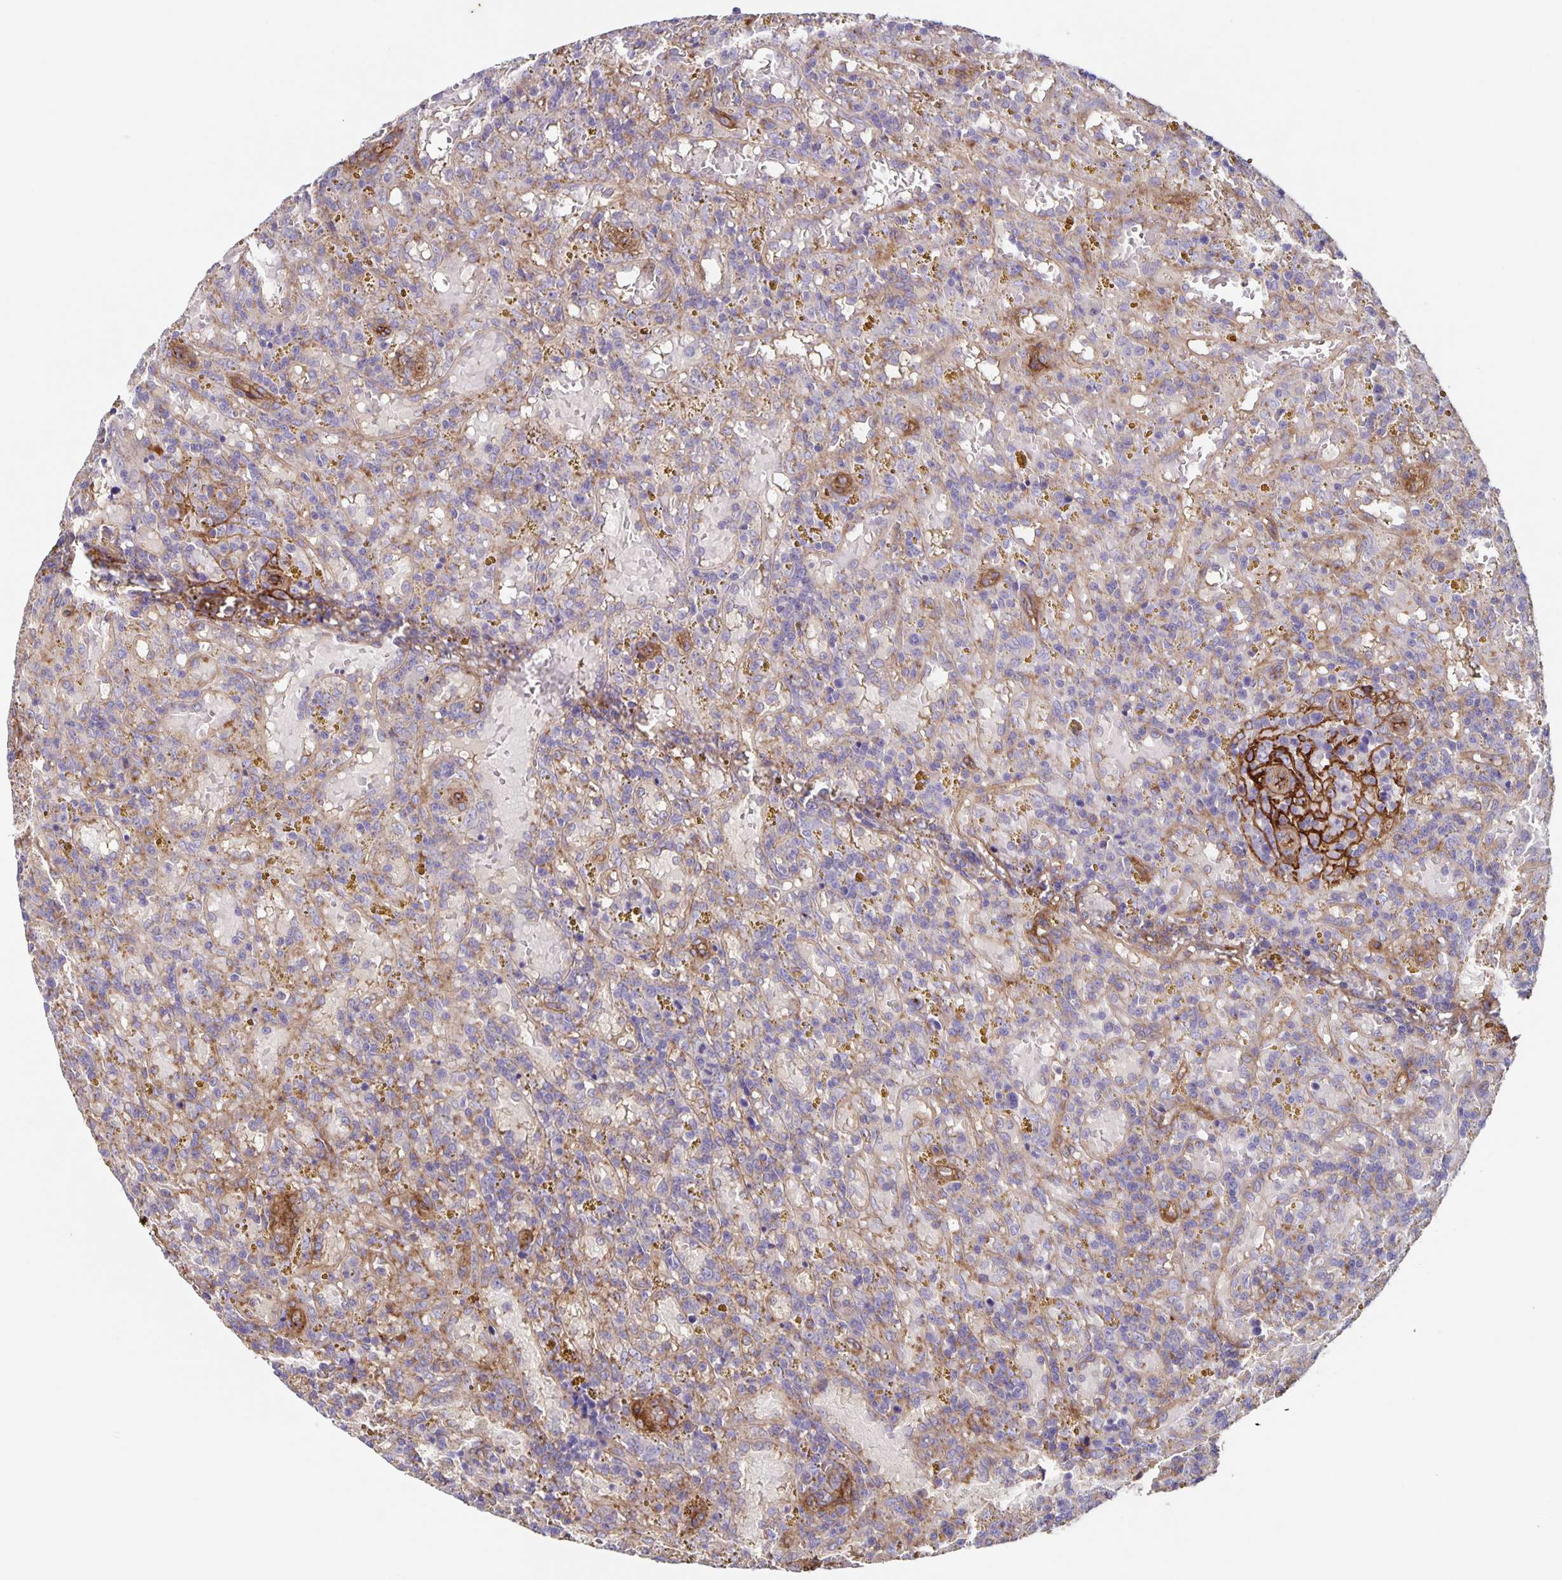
{"staining": {"intensity": "negative", "quantity": "none", "location": "none"}, "tissue": "lymphoma", "cell_type": "Tumor cells", "image_type": "cancer", "snomed": [{"axis": "morphology", "description": "Malignant lymphoma, non-Hodgkin's type, Low grade"}, {"axis": "topography", "description": "Spleen"}], "caption": "A micrograph of human malignant lymphoma, non-Hodgkin's type (low-grade) is negative for staining in tumor cells. (DAB (3,3'-diaminobenzidine) immunohistochemistry (IHC), high magnification).", "gene": "ITGA2", "patient": {"sex": "female", "age": 65}}